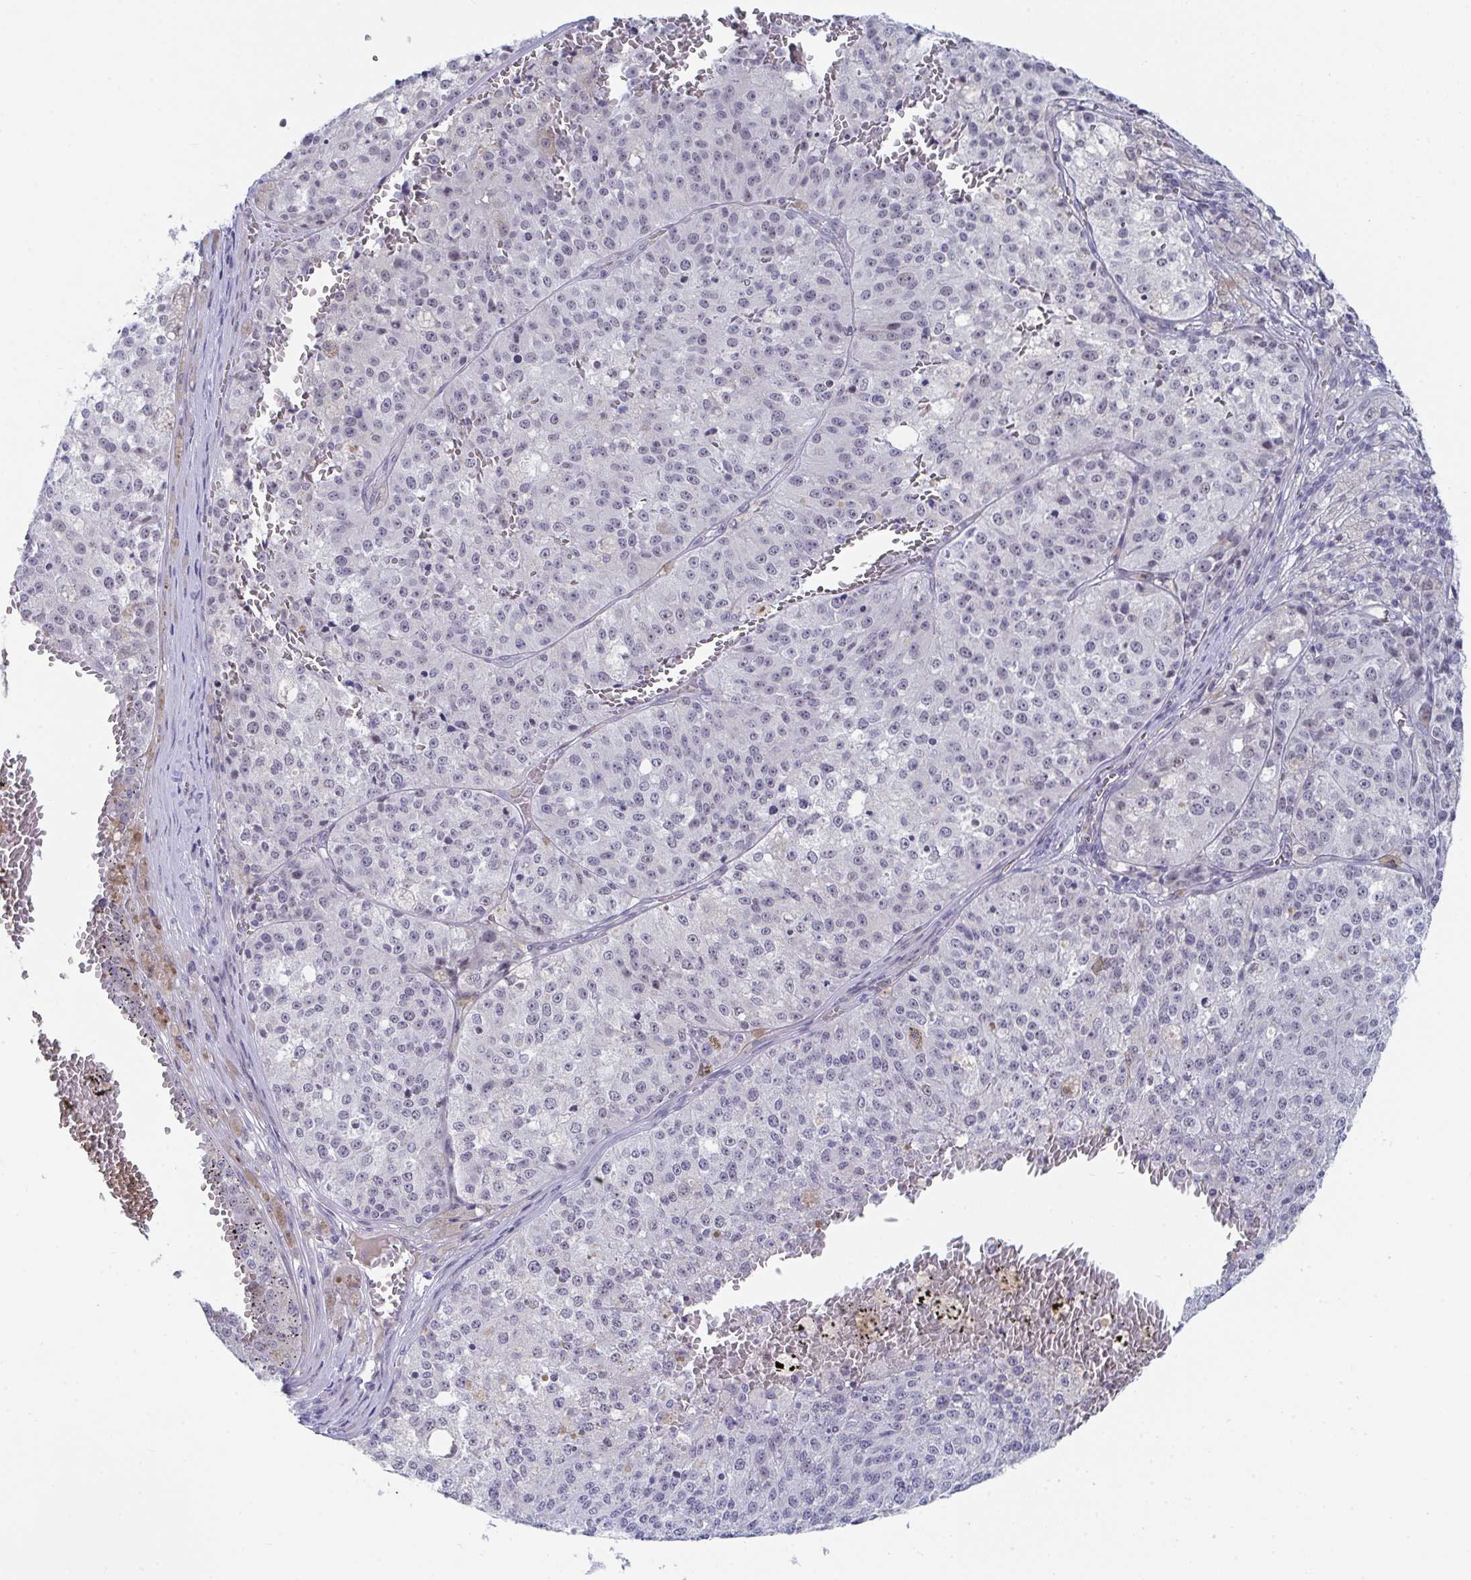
{"staining": {"intensity": "negative", "quantity": "none", "location": "none"}, "tissue": "melanoma", "cell_type": "Tumor cells", "image_type": "cancer", "snomed": [{"axis": "morphology", "description": "Malignant melanoma, Metastatic site"}, {"axis": "topography", "description": "Lymph node"}], "caption": "Immunohistochemistry (IHC) of malignant melanoma (metastatic site) reveals no positivity in tumor cells.", "gene": "DAOA", "patient": {"sex": "female", "age": 64}}